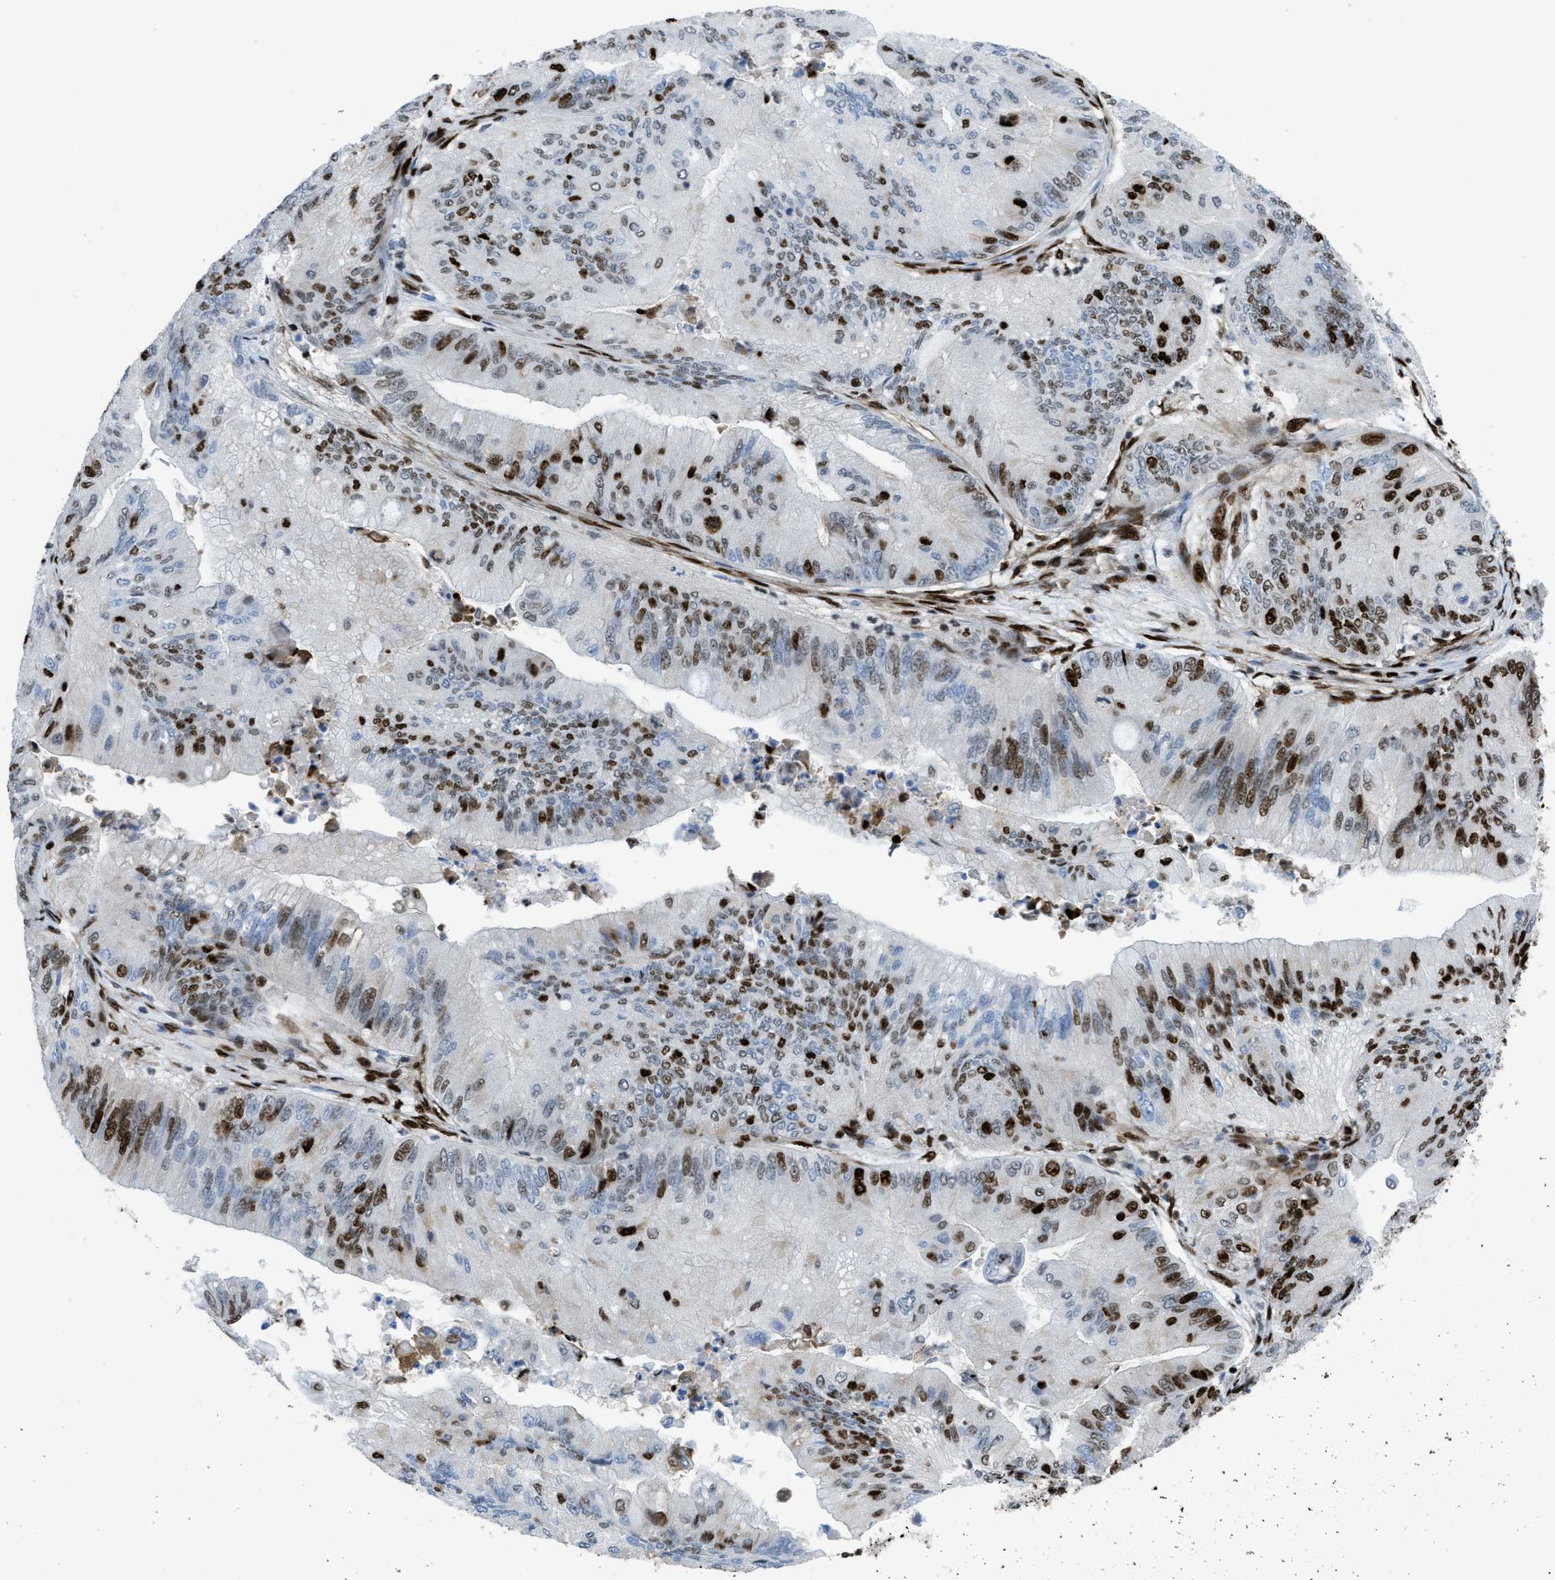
{"staining": {"intensity": "strong", "quantity": "25%-75%", "location": "nuclear"}, "tissue": "ovarian cancer", "cell_type": "Tumor cells", "image_type": "cancer", "snomed": [{"axis": "morphology", "description": "Cystadenocarcinoma, mucinous, NOS"}, {"axis": "topography", "description": "Ovary"}], "caption": "Ovarian cancer (mucinous cystadenocarcinoma) stained with a brown dye exhibits strong nuclear positive staining in about 25%-75% of tumor cells.", "gene": "ZNF207", "patient": {"sex": "female", "age": 61}}